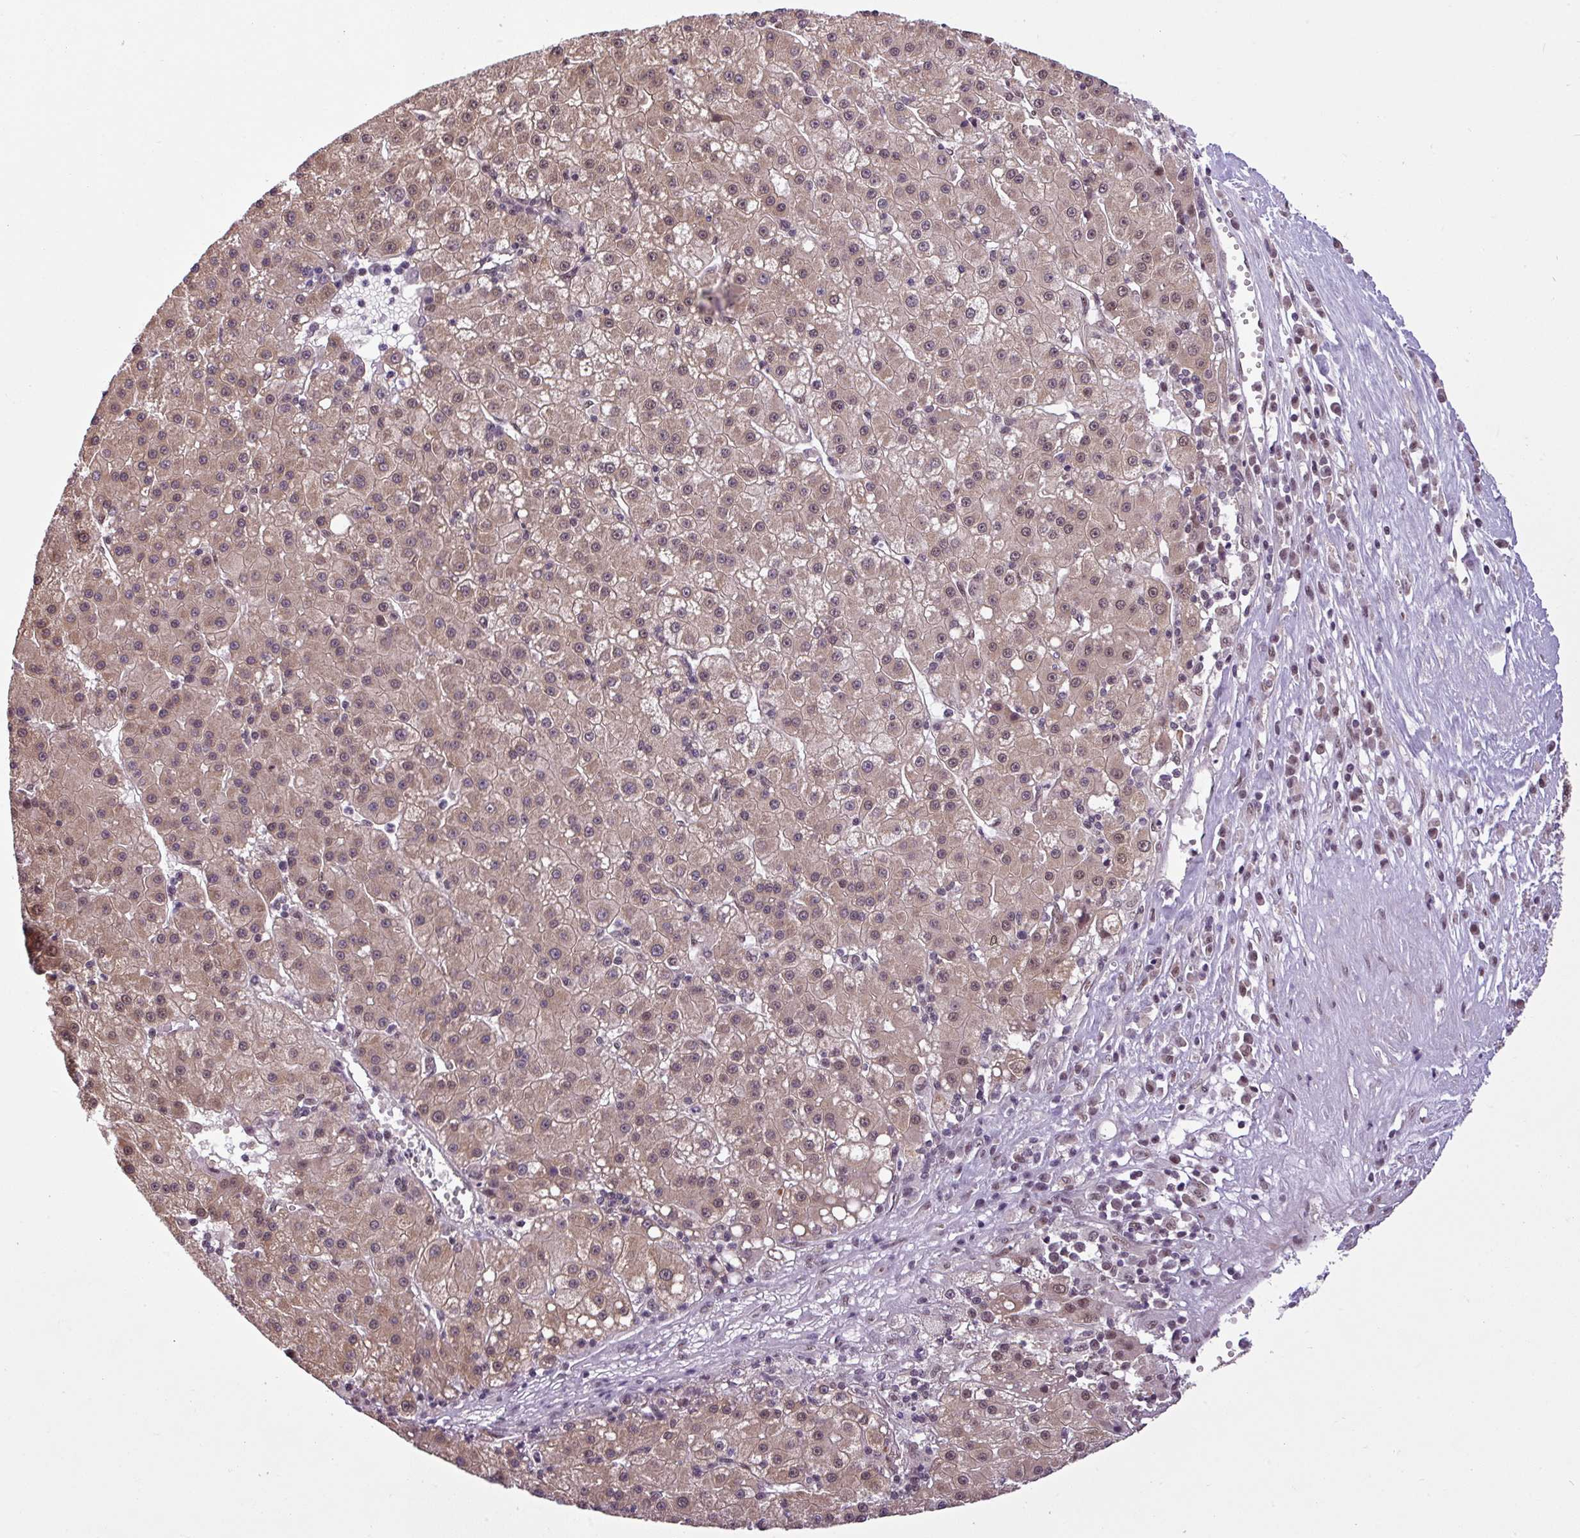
{"staining": {"intensity": "moderate", "quantity": ">75%", "location": "cytoplasmic/membranous,nuclear"}, "tissue": "liver cancer", "cell_type": "Tumor cells", "image_type": "cancer", "snomed": [{"axis": "morphology", "description": "Carcinoma, Hepatocellular, NOS"}, {"axis": "topography", "description": "Liver"}], "caption": "There is medium levels of moderate cytoplasmic/membranous and nuclear expression in tumor cells of liver cancer, as demonstrated by immunohistochemical staining (brown color).", "gene": "MFHAS1", "patient": {"sex": "male", "age": 76}}